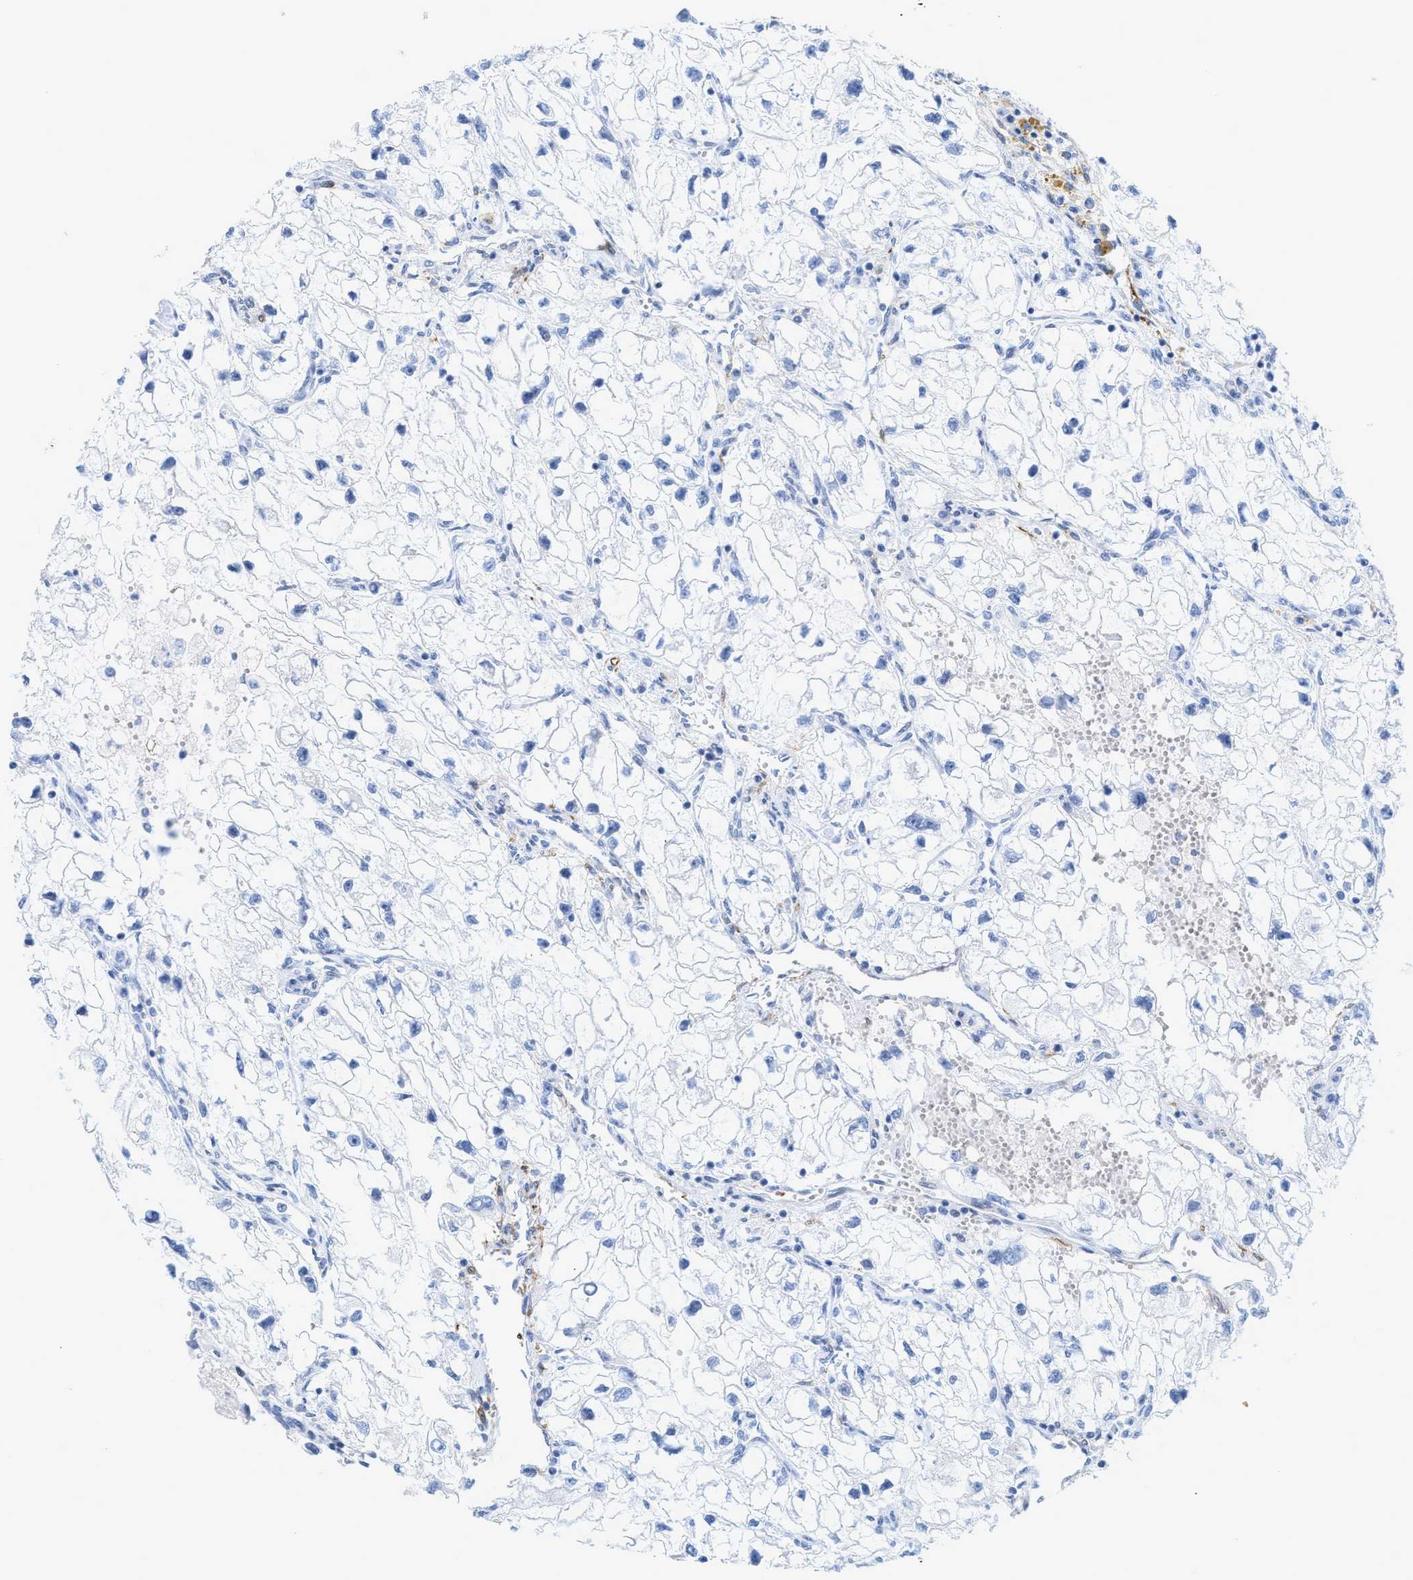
{"staining": {"intensity": "negative", "quantity": "none", "location": "none"}, "tissue": "renal cancer", "cell_type": "Tumor cells", "image_type": "cancer", "snomed": [{"axis": "morphology", "description": "Adenocarcinoma, NOS"}, {"axis": "topography", "description": "Kidney"}], "caption": "Immunohistochemical staining of human renal cancer shows no significant staining in tumor cells. (Stains: DAB (3,3'-diaminobenzidine) IHC with hematoxylin counter stain, Microscopy: brightfield microscopy at high magnification).", "gene": "TAGLN", "patient": {"sex": "female", "age": 70}}